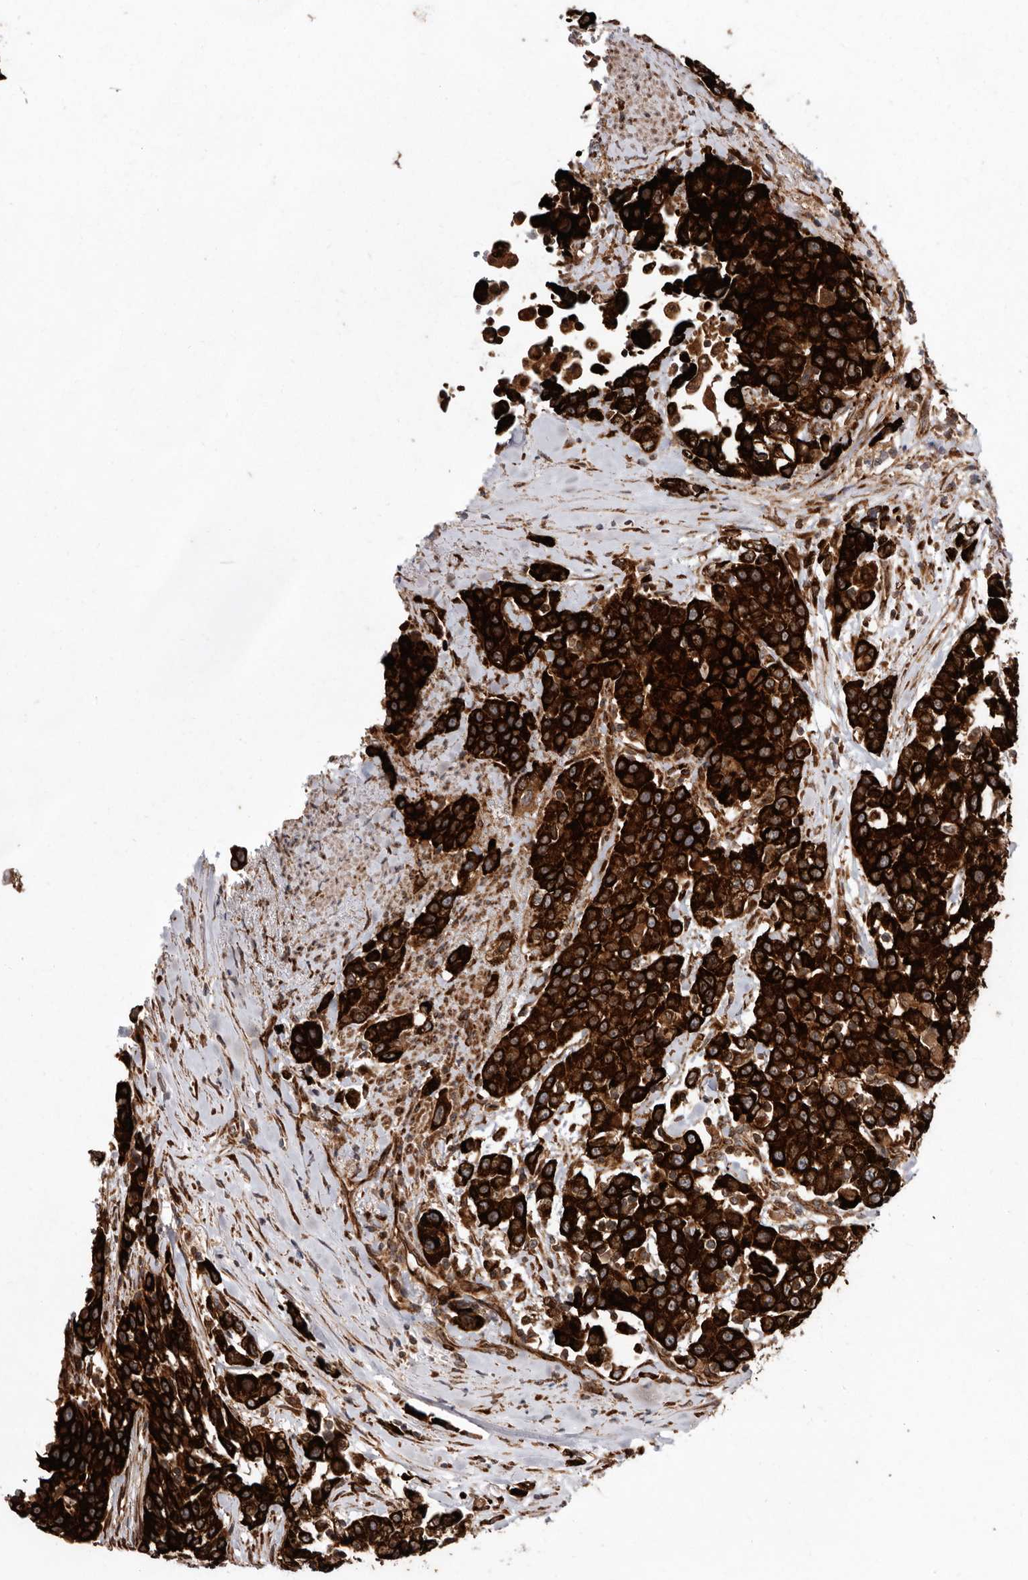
{"staining": {"intensity": "strong", "quantity": ">75%", "location": "cytoplasmic/membranous"}, "tissue": "urothelial cancer", "cell_type": "Tumor cells", "image_type": "cancer", "snomed": [{"axis": "morphology", "description": "Urothelial carcinoma, High grade"}, {"axis": "topography", "description": "Urinary bladder"}], "caption": "High-grade urothelial carcinoma stained with a protein marker reveals strong staining in tumor cells.", "gene": "FLAD1", "patient": {"sex": "female", "age": 80}}